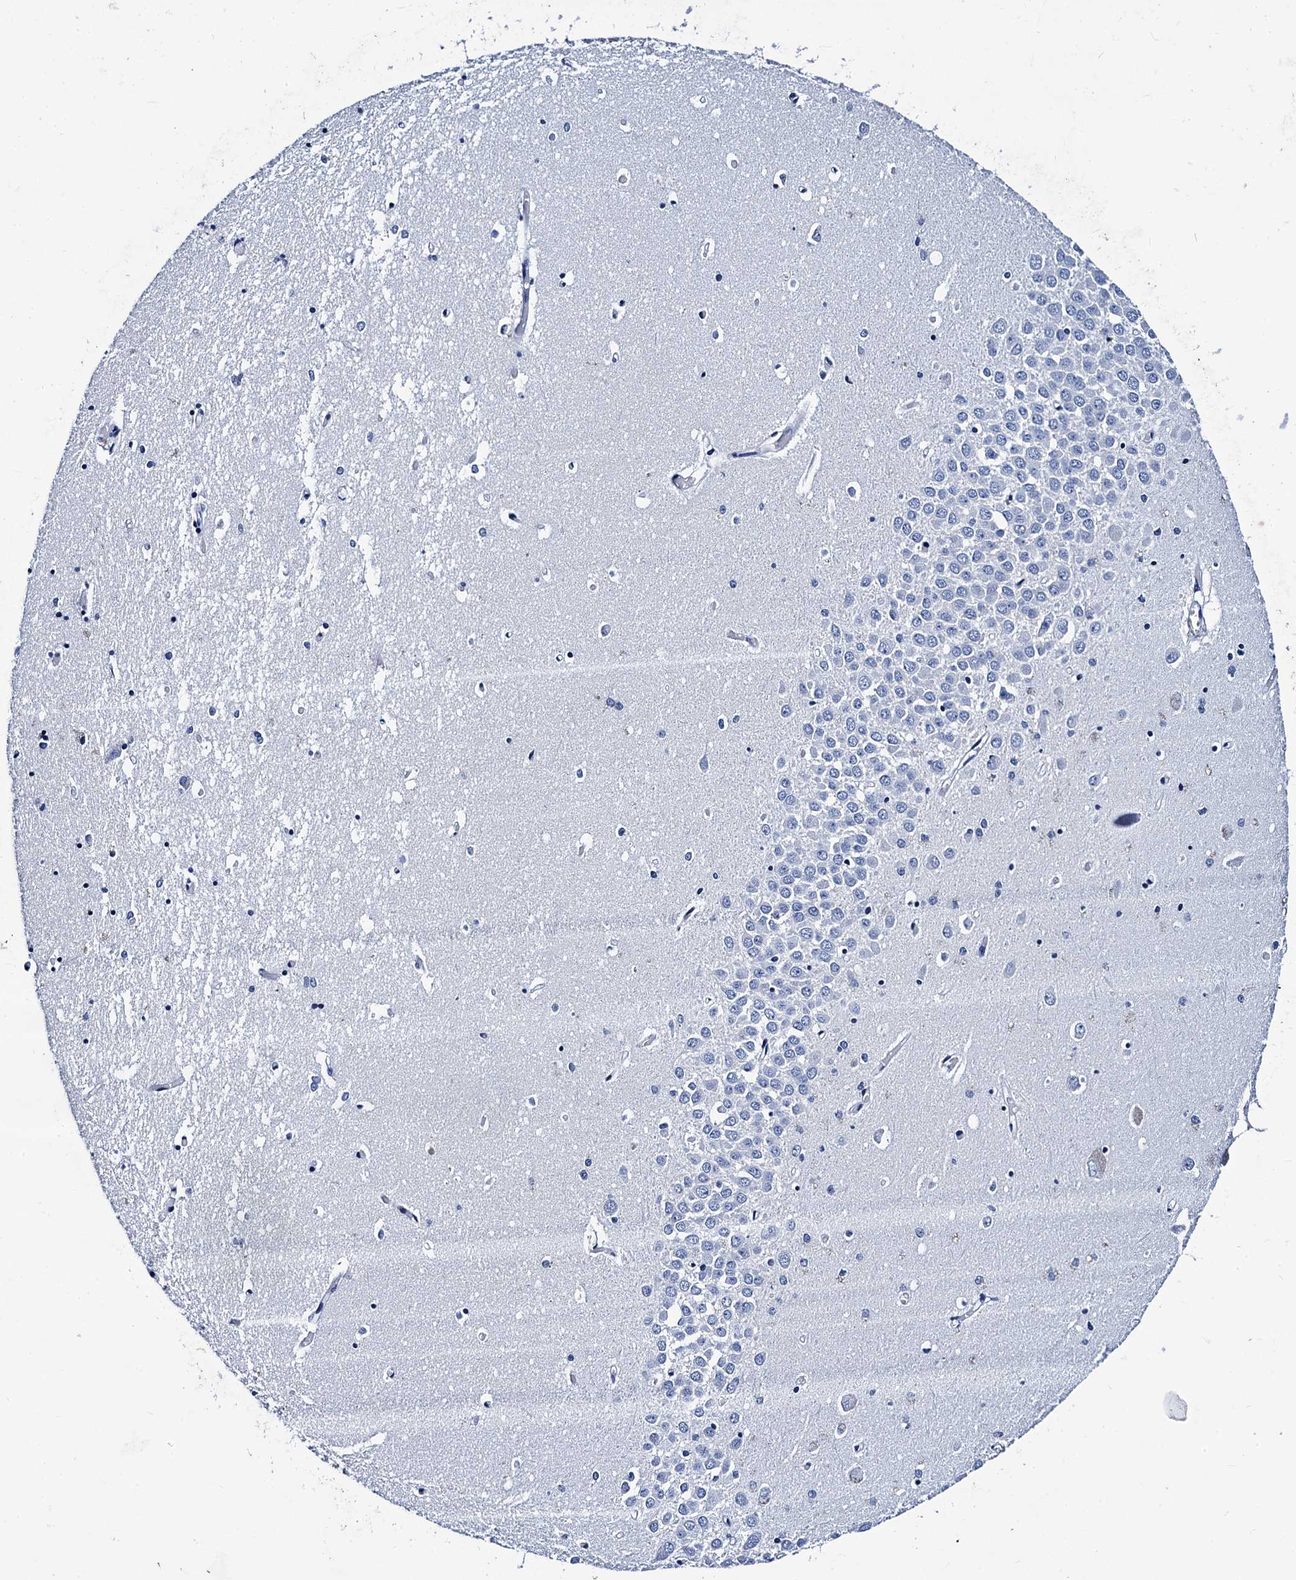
{"staining": {"intensity": "negative", "quantity": "none", "location": "none"}, "tissue": "hippocampus", "cell_type": "Glial cells", "image_type": "normal", "snomed": [{"axis": "morphology", "description": "Normal tissue, NOS"}, {"axis": "topography", "description": "Hippocampus"}], "caption": "Micrograph shows no protein expression in glial cells of normal hippocampus. The staining was performed using DAB (3,3'-diaminobenzidine) to visualize the protein expression in brown, while the nuclei were stained in blue with hematoxylin (Magnification: 20x).", "gene": "MYBPC3", "patient": {"sex": "male", "age": 70}}